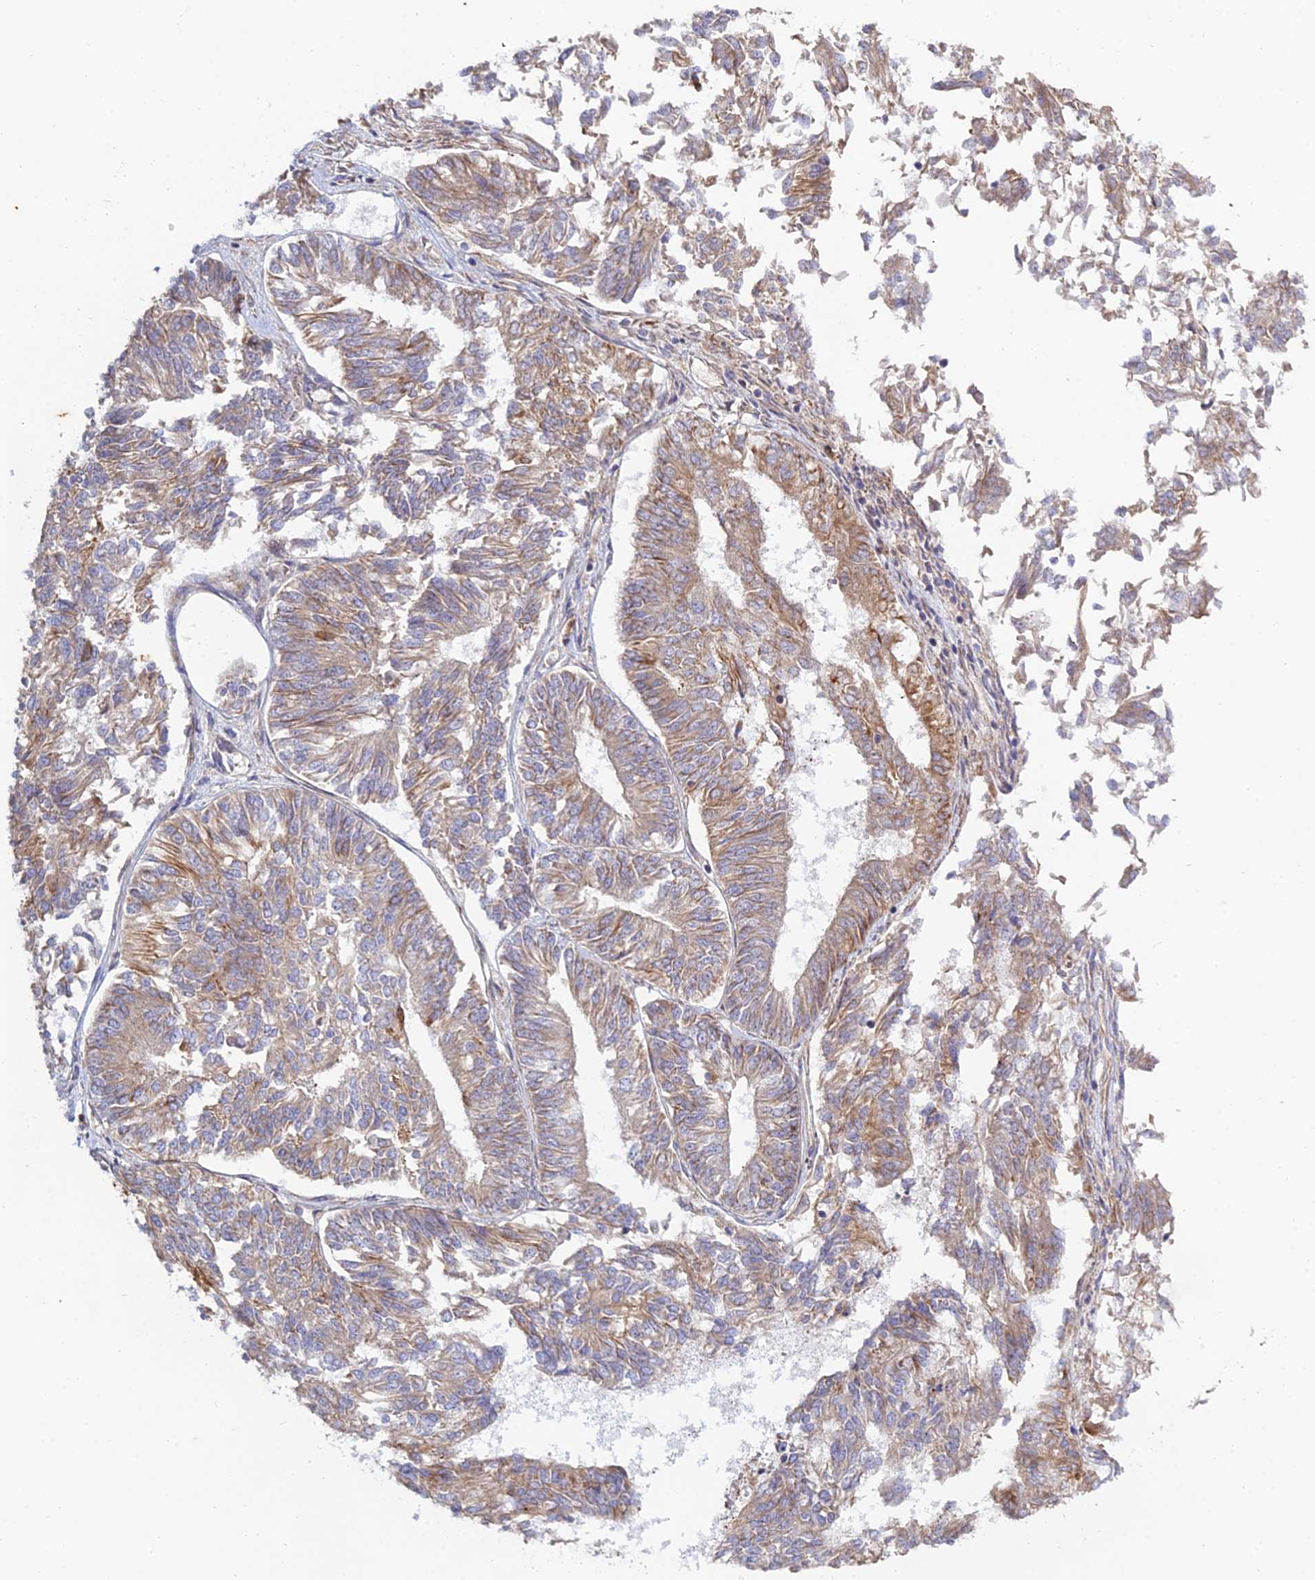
{"staining": {"intensity": "moderate", "quantity": "25%-75%", "location": "cytoplasmic/membranous"}, "tissue": "endometrial cancer", "cell_type": "Tumor cells", "image_type": "cancer", "snomed": [{"axis": "morphology", "description": "Adenocarcinoma, NOS"}, {"axis": "topography", "description": "Endometrium"}], "caption": "Endometrial adenocarcinoma was stained to show a protein in brown. There is medium levels of moderate cytoplasmic/membranous expression in approximately 25%-75% of tumor cells.", "gene": "ARL6IP1", "patient": {"sex": "female", "age": 58}}